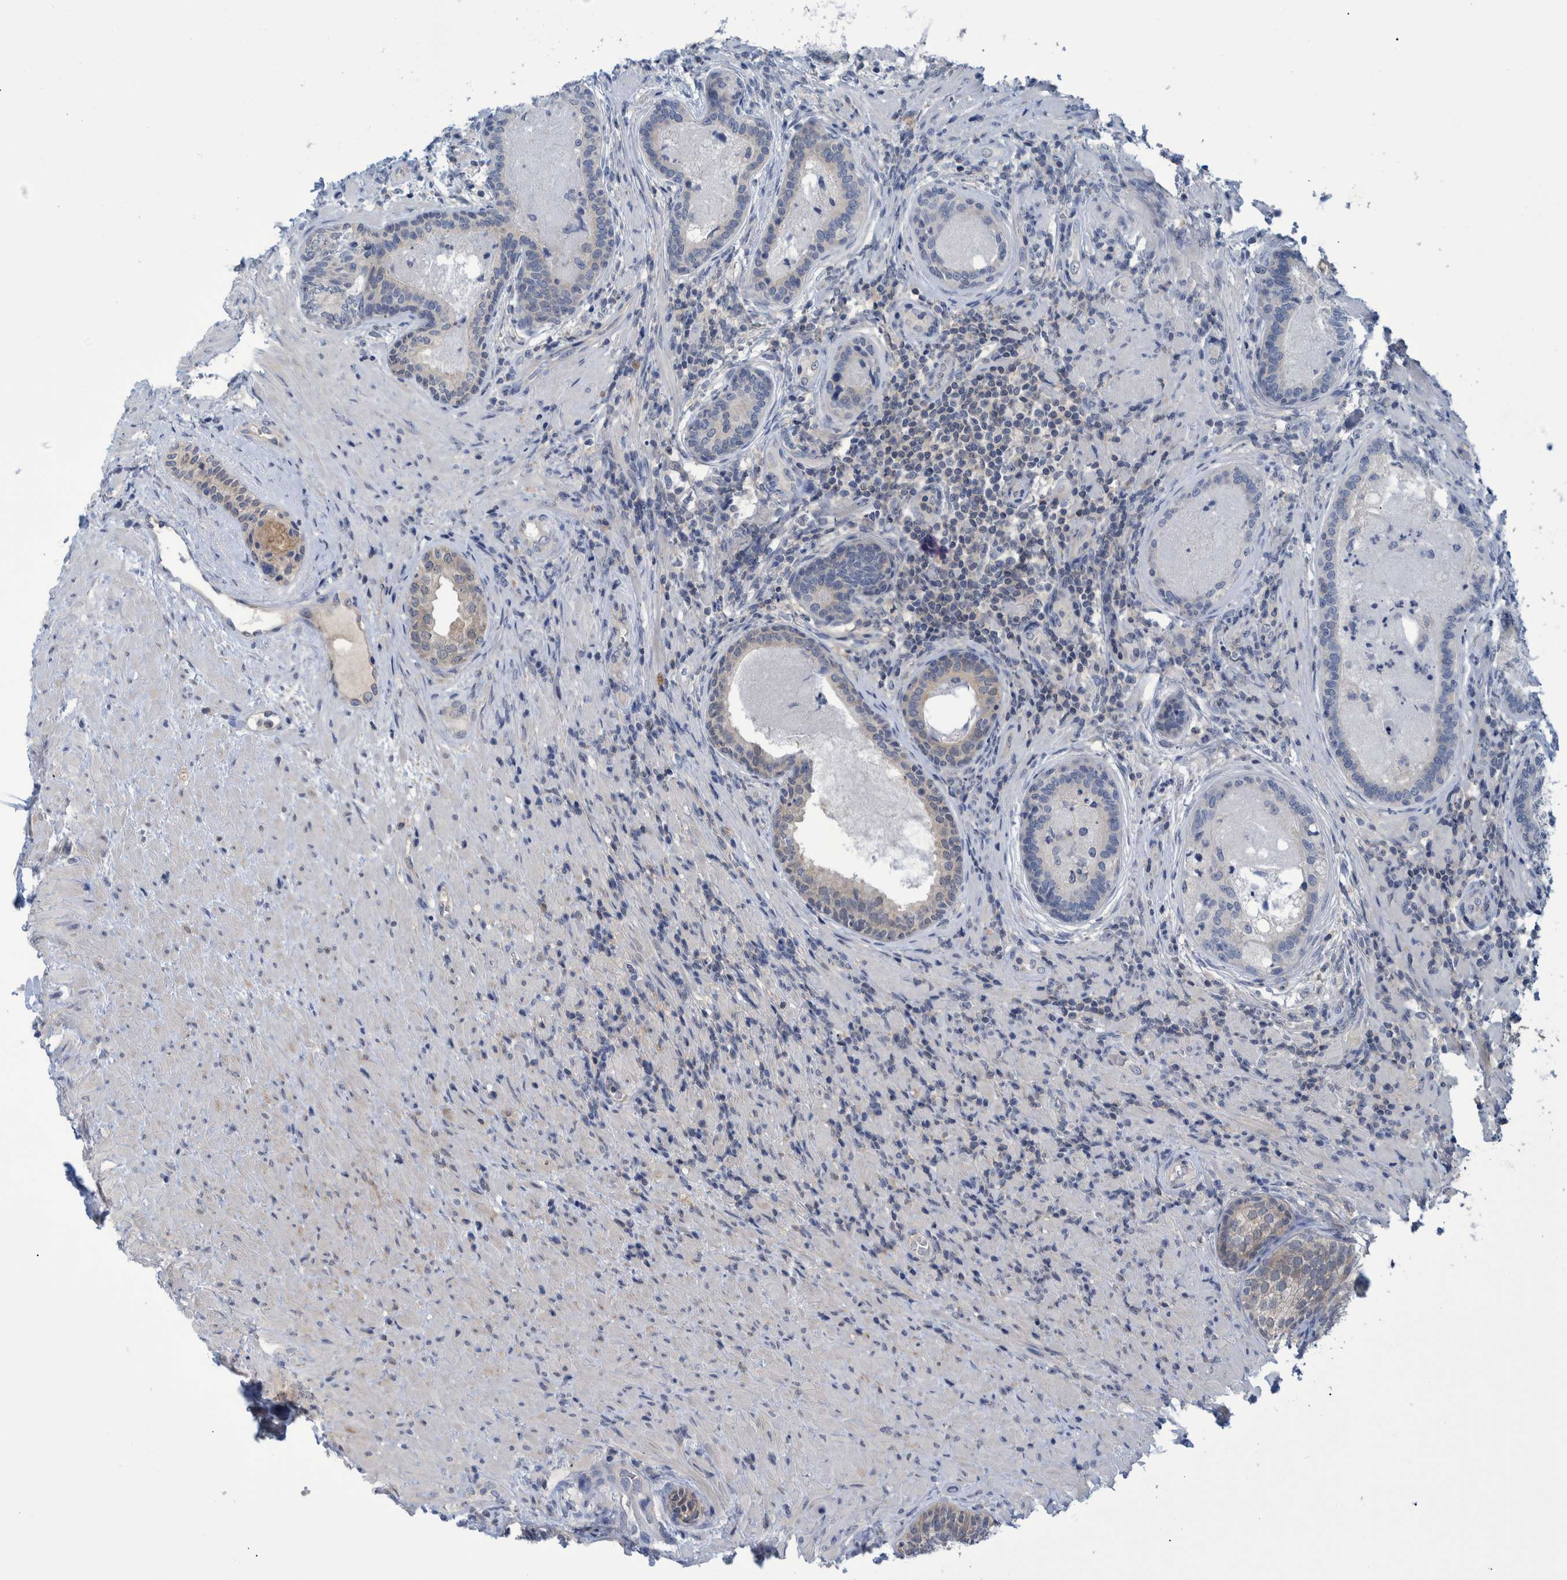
{"staining": {"intensity": "weak", "quantity": "<25%", "location": "cytoplasmic/membranous"}, "tissue": "prostate", "cell_type": "Glandular cells", "image_type": "normal", "snomed": [{"axis": "morphology", "description": "Normal tissue, NOS"}, {"axis": "topography", "description": "Prostate"}], "caption": "Immunohistochemistry micrograph of unremarkable prostate: human prostate stained with DAB displays no significant protein expression in glandular cells. (Immunohistochemistry, brightfield microscopy, high magnification).", "gene": "PCYT2", "patient": {"sex": "male", "age": 76}}